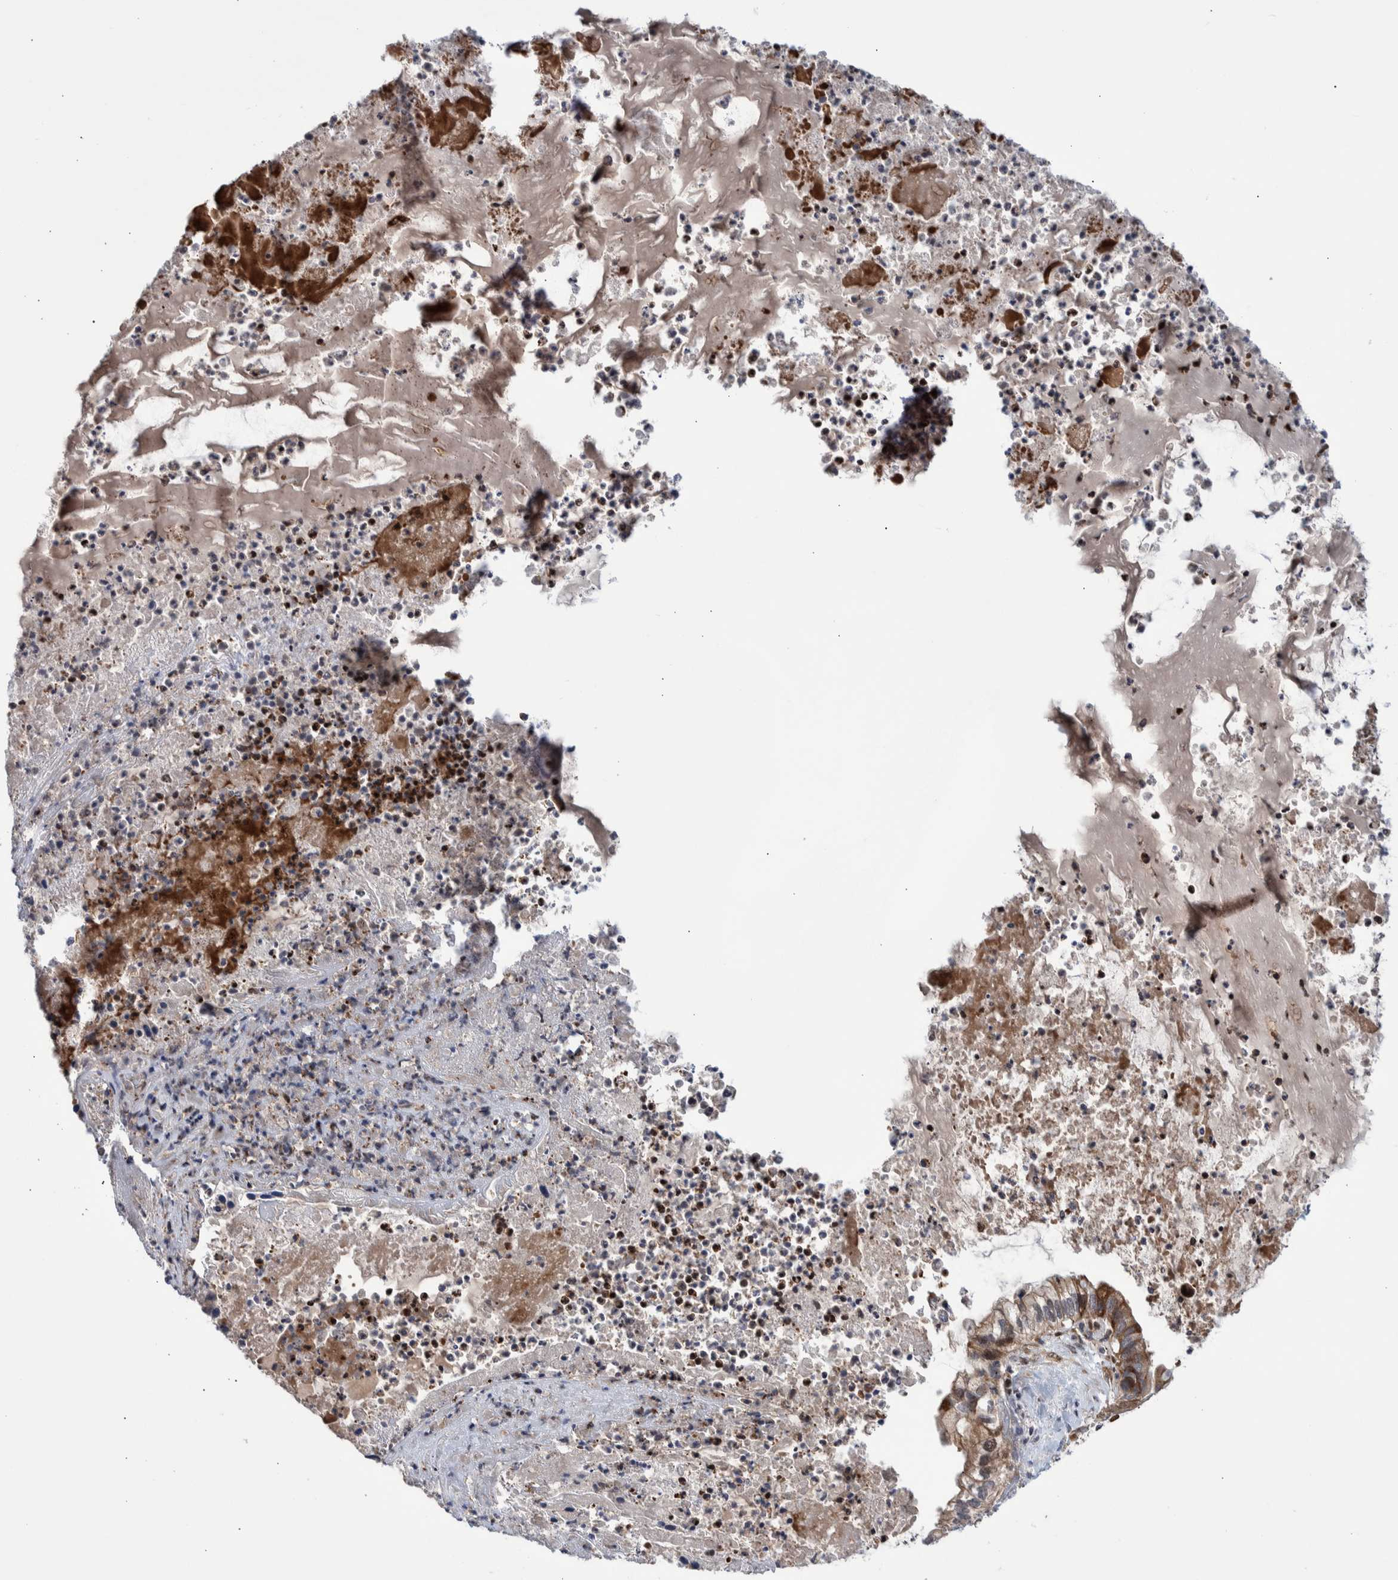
{"staining": {"intensity": "moderate", "quantity": ">75%", "location": "cytoplasmic/membranous"}, "tissue": "ovarian cancer", "cell_type": "Tumor cells", "image_type": "cancer", "snomed": [{"axis": "morphology", "description": "Cystadenocarcinoma, mucinous, NOS"}, {"axis": "topography", "description": "Ovary"}], "caption": "A high-resolution histopathology image shows immunohistochemistry staining of ovarian cancer, which displays moderate cytoplasmic/membranous expression in approximately >75% of tumor cells.", "gene": "SHISA6", "patient": {"sex": "female", "age": 80}}